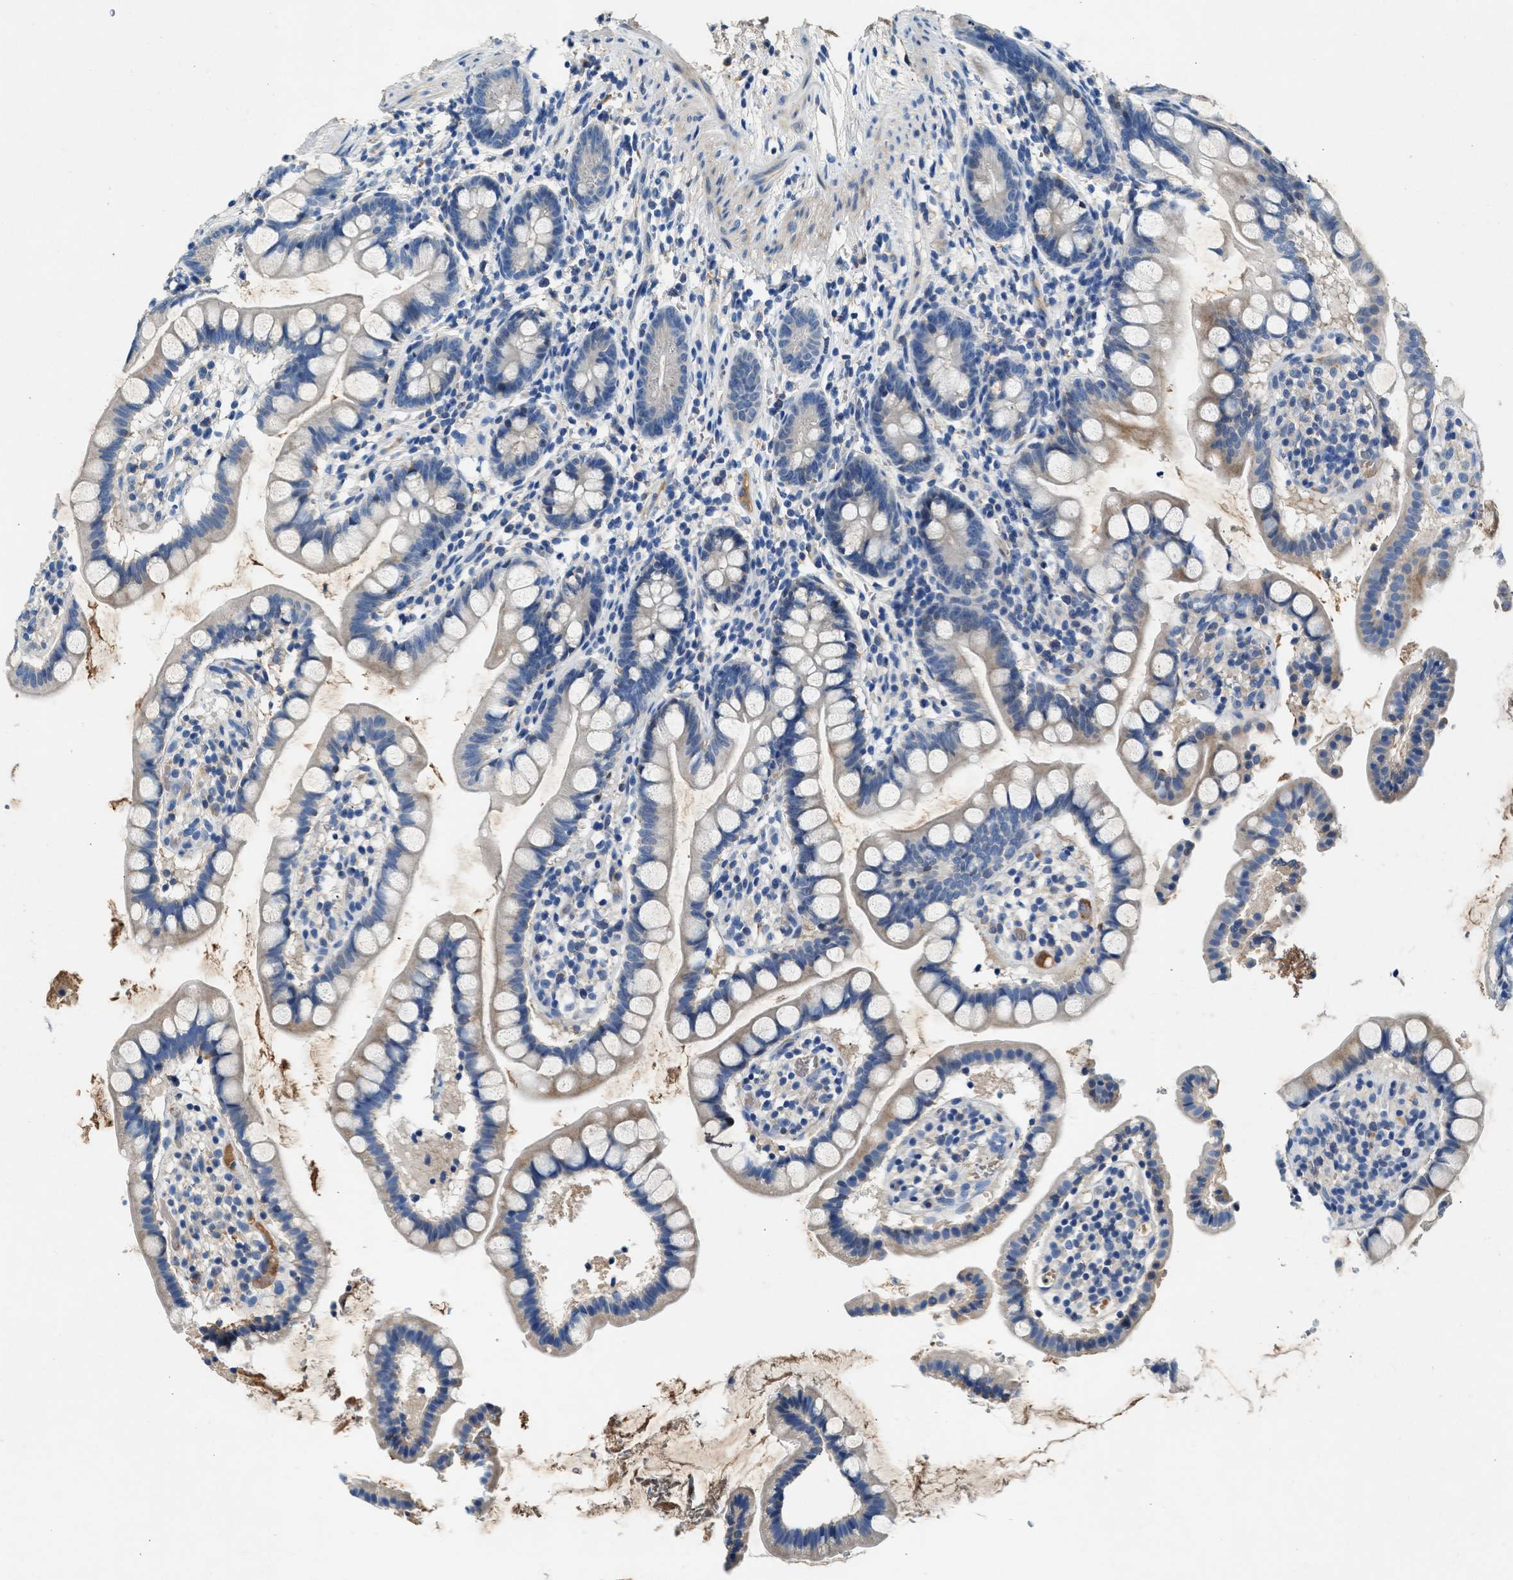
{"staining": {"intensity": "negative", "quantity": "none", "location": "none"}, "tissue": "small intestine", "cell_type": "Glandular cells", "image_type": "normal", "snomed": [{"axis": "morphology", "description": "Normal tissue, NOS"}, {"axis": "topography", "description": "Small intestine"}], "caption": "DAB immunohistochemical staining of normal human small intestine reveals no significant expression in glandular cells.", "gene": "RWDD2B", "patient": {"sex": "female", "age": 84}}